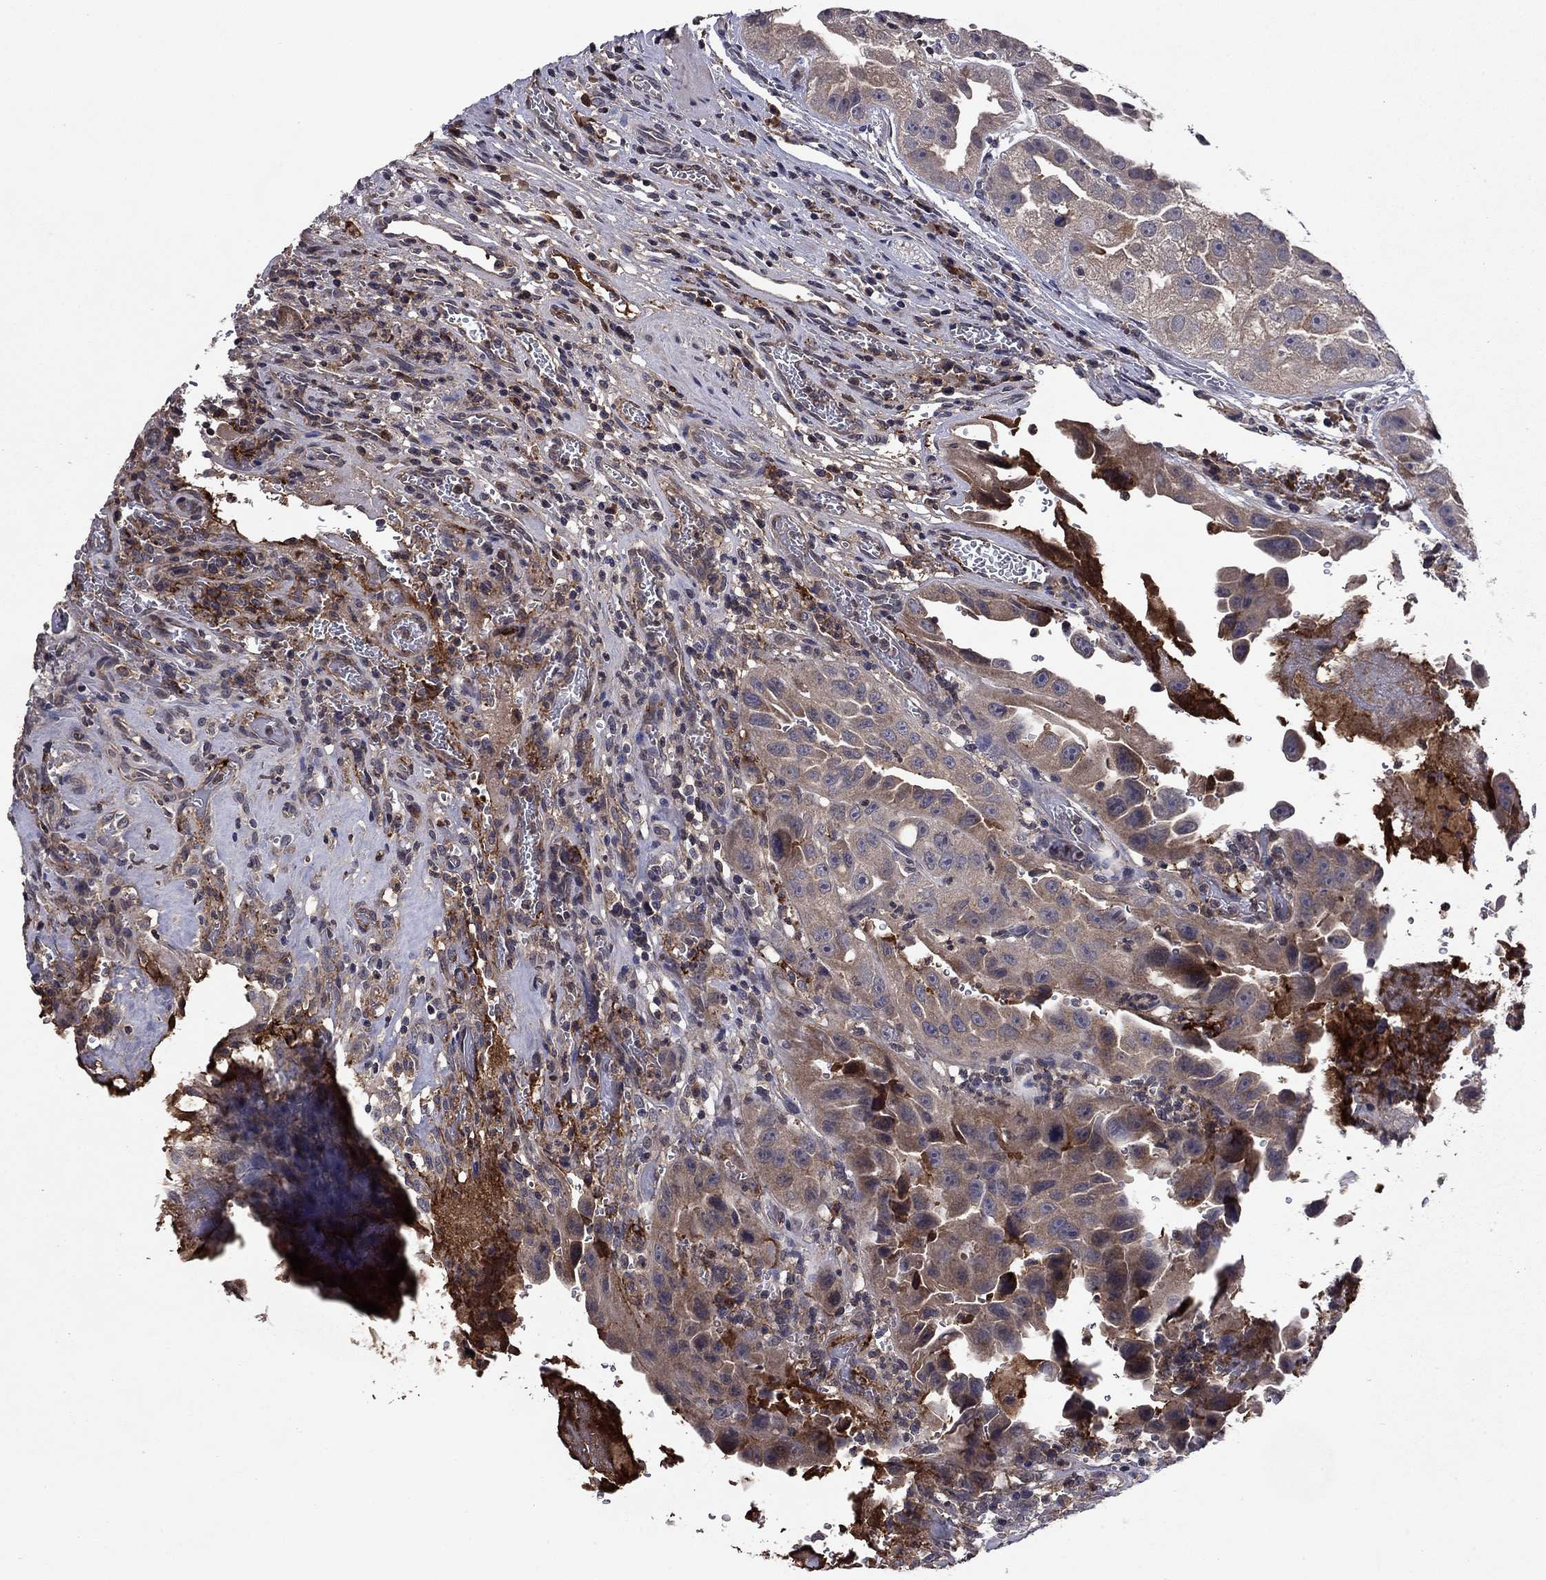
{"staining": {"intensity": "moderate", "quantity": "25%-75%", "location": "cytoplasmic/membranous"}, "tissue": "urothelial cancer", "cell_type": "Tumor cells", "image_type": "cancer", "snomed": [{"axis": "morphology", "description": "Urothelial carcinoma, High grade"}, {"axis": "topography", "description": "Urinary bladder"}], "caption": "This is an image of IHC staining of urothelial carcinoma (high-grade), which shows moderate positivity in the cytoplasmic/membranous of tumor cells.", "gene": "PROS1", "patient": {"sex": "female", "age": 41}}